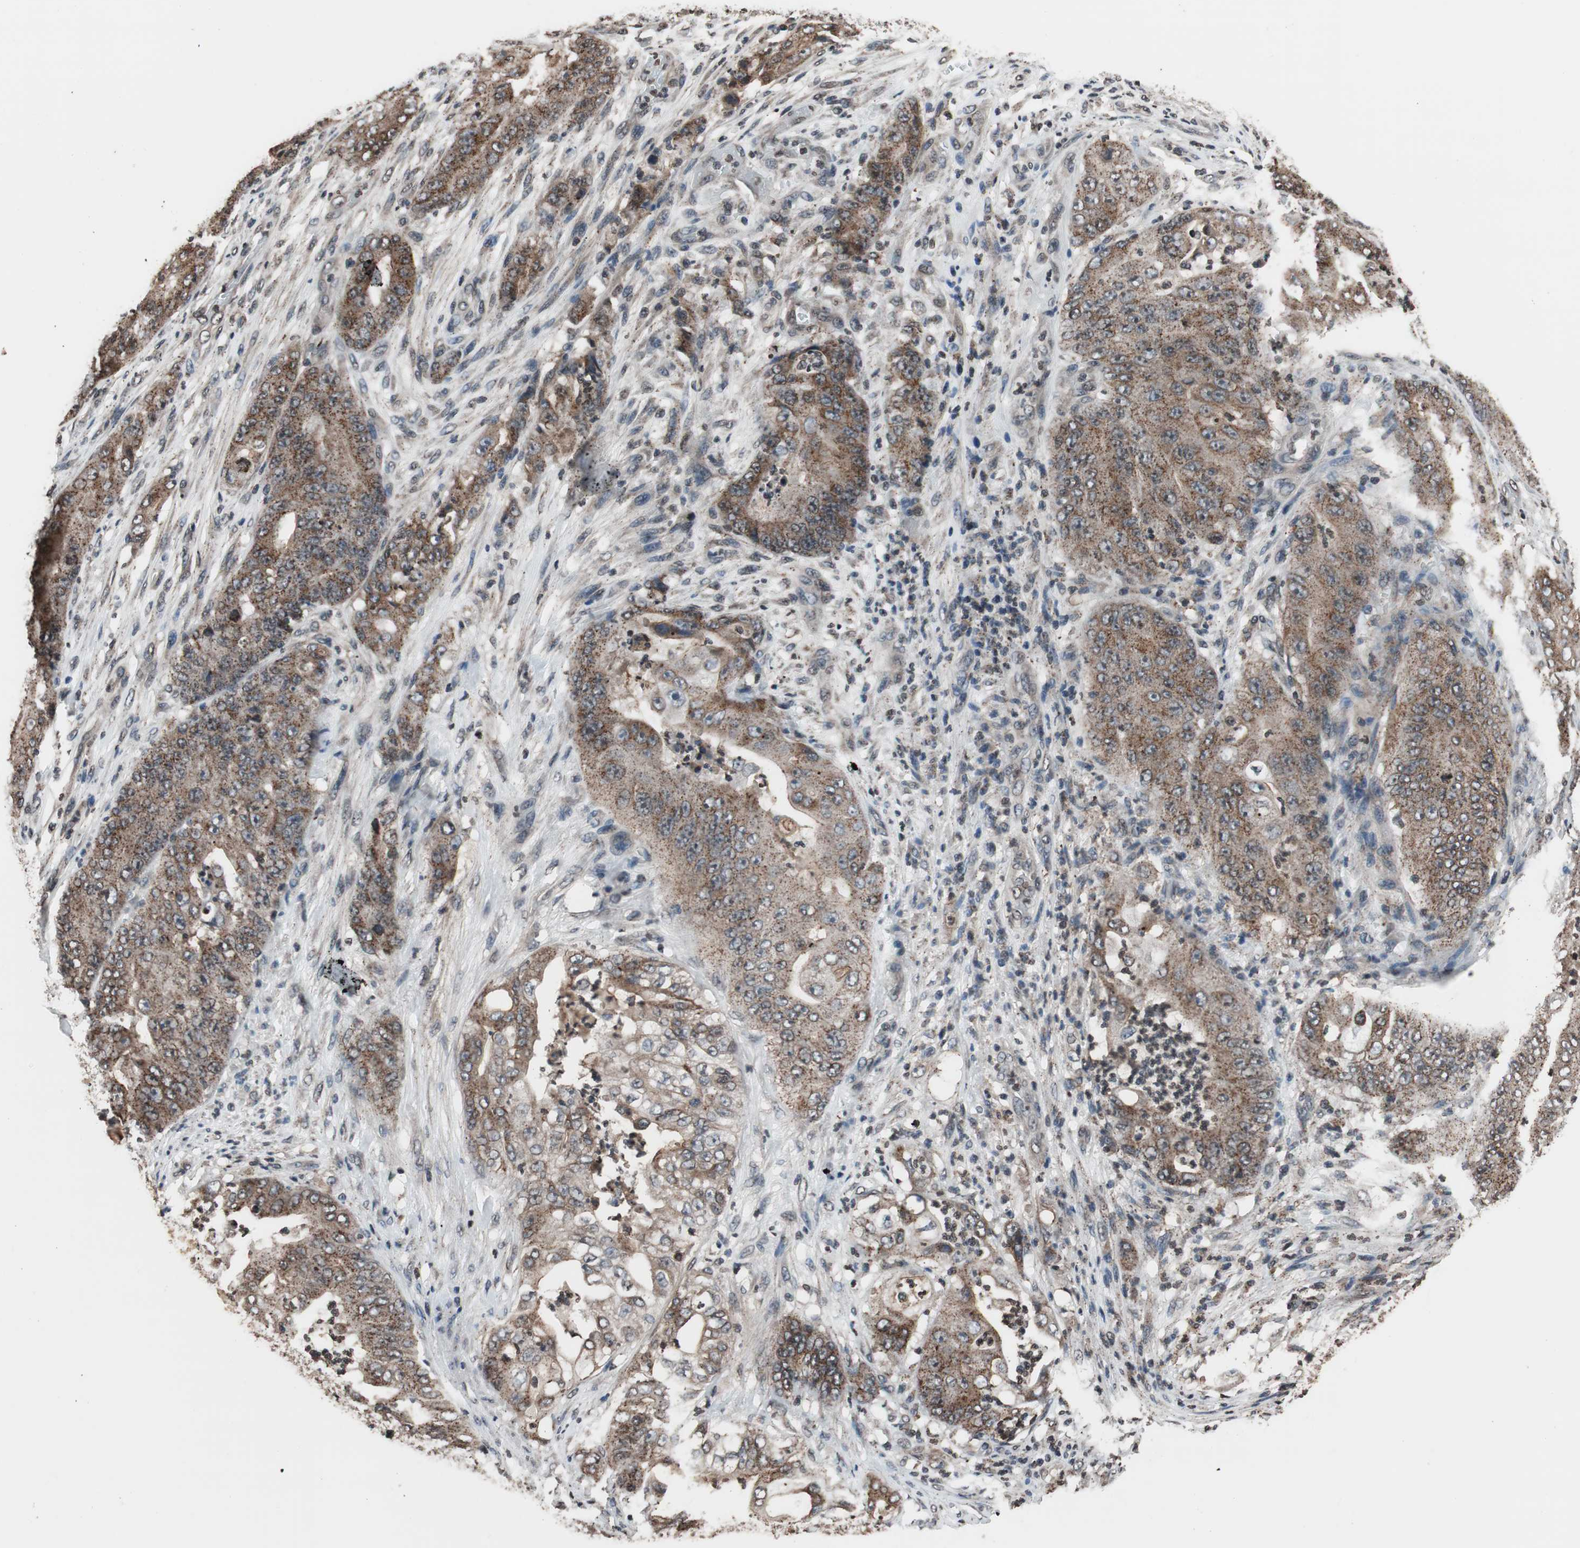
{"staining": {"intensity": "weak", "quantity": ">75%", "location": "cytoplasmic/membranous"}, "tissue": "stomach cancer", "cell_type": "Tumor cells", "image_type": "cancer", "snomed": [{"axis": "morphology", "description": "Adenocarcinoma, NOS"}, {"axis": "topography", "description": "Stomach"}], "caption": "An immunohistochemistry (IHC) histopathology image of tumor tissue is shown. Protein staining in brown labels weak cytoplasmic/membranous positivity in adenocarcinoma (stomach) within tumor cells. (DAB IHC with brightfield microscopy, high magnification).", "gene": "RFC1", "patient": {"sex": "female", "age": 73}}